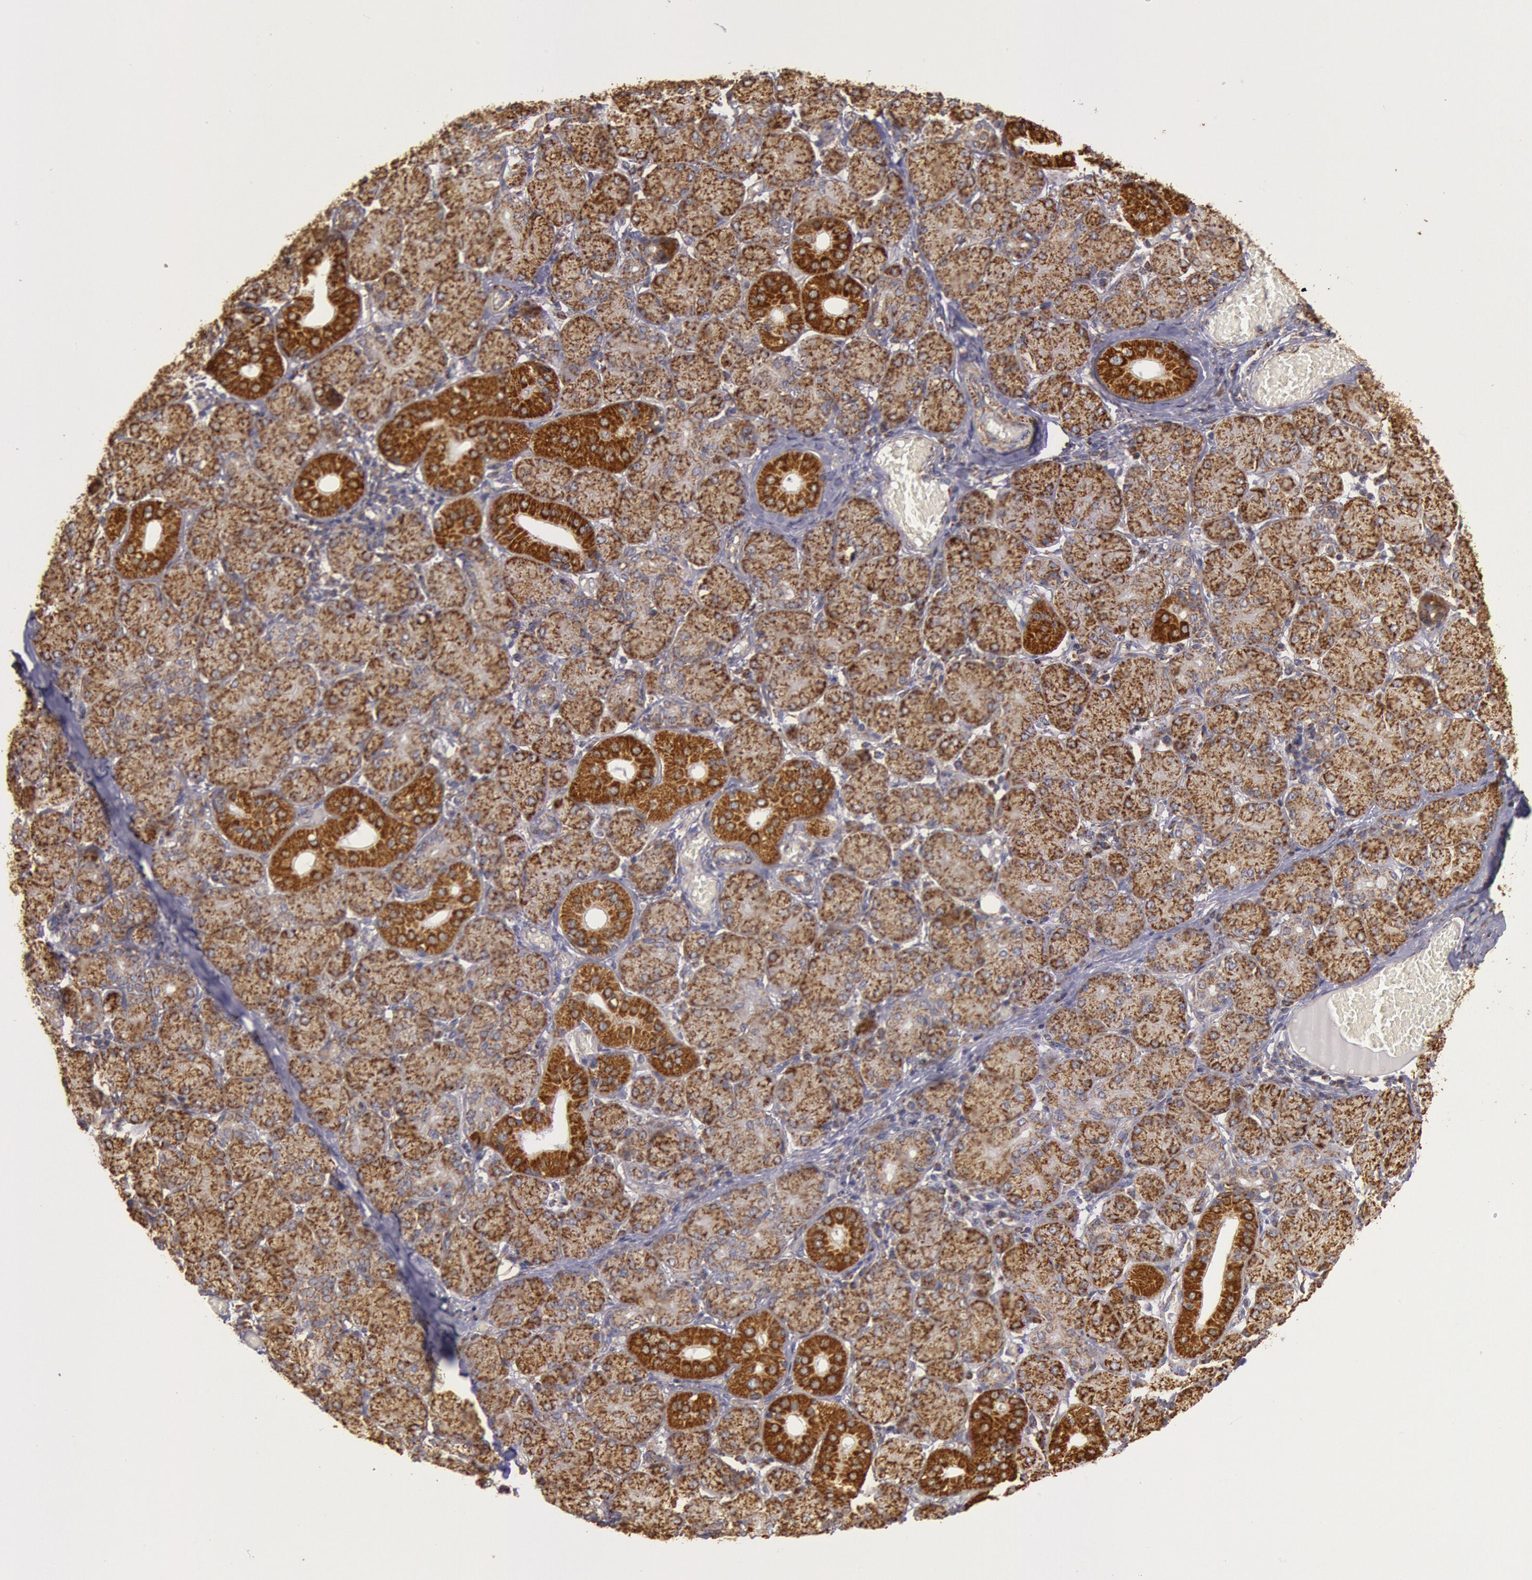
{"staining": {"intensity": "moderate", "quantity": ">75%", "location": "cytoplasmic/membranous"}, "tissue": "salivary gland", "cell_type": "Glandular cells", "image_type": "normal", "snomed": [{"axis": "morphology", "description": "Normal tissue, NOS"}, {"axis": "topography", "description": "Salivary gland"}], "caption": "This is an image of immunohistochemistry staining of unremarkable salivary gland, which shows moderate positivity in the cytoplasmic/membranous of glandular cells.", "gene": "CYC1", "patient": {"sex": "female", "age": 24}}